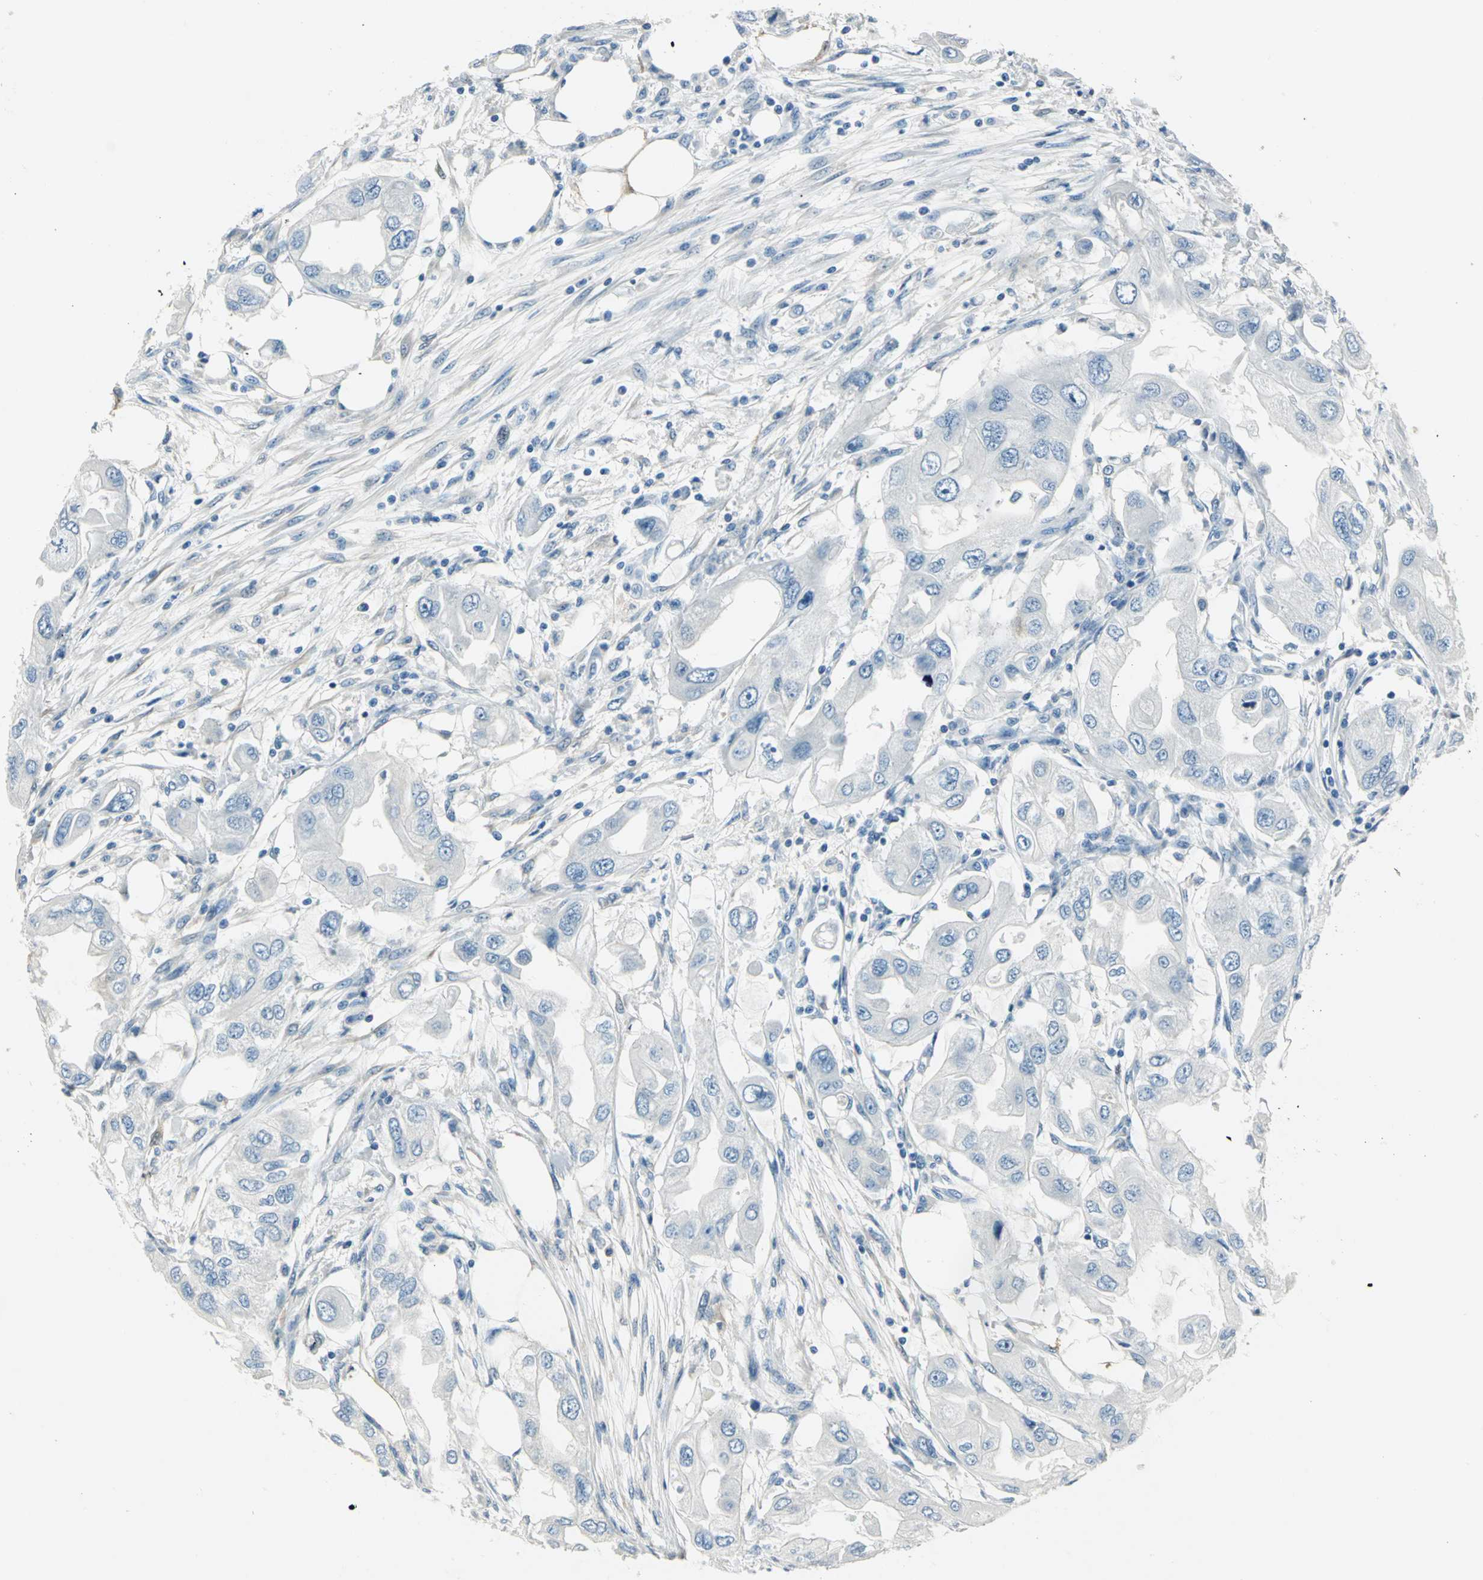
{"staining": {"intensity": "negative", "quantity": "none", "location": "none"}, "tissue": "endometrial cancer", "cell_type": "Tumor cells", "image_type": "cancer", "snomed": [{"axis": "morphology", "description": "Adenocarcinoma, NOS"}, {"axis": "topography", "description": "Endometrium"}], "caption": "This is a histopathology image of immunohistochemistry (IHC) staining of endometrial adenocarcinoma, which shows no staining in tumor cells.", "gene": "UCHL1", "patient": {"sex": "female", "age": 67}}